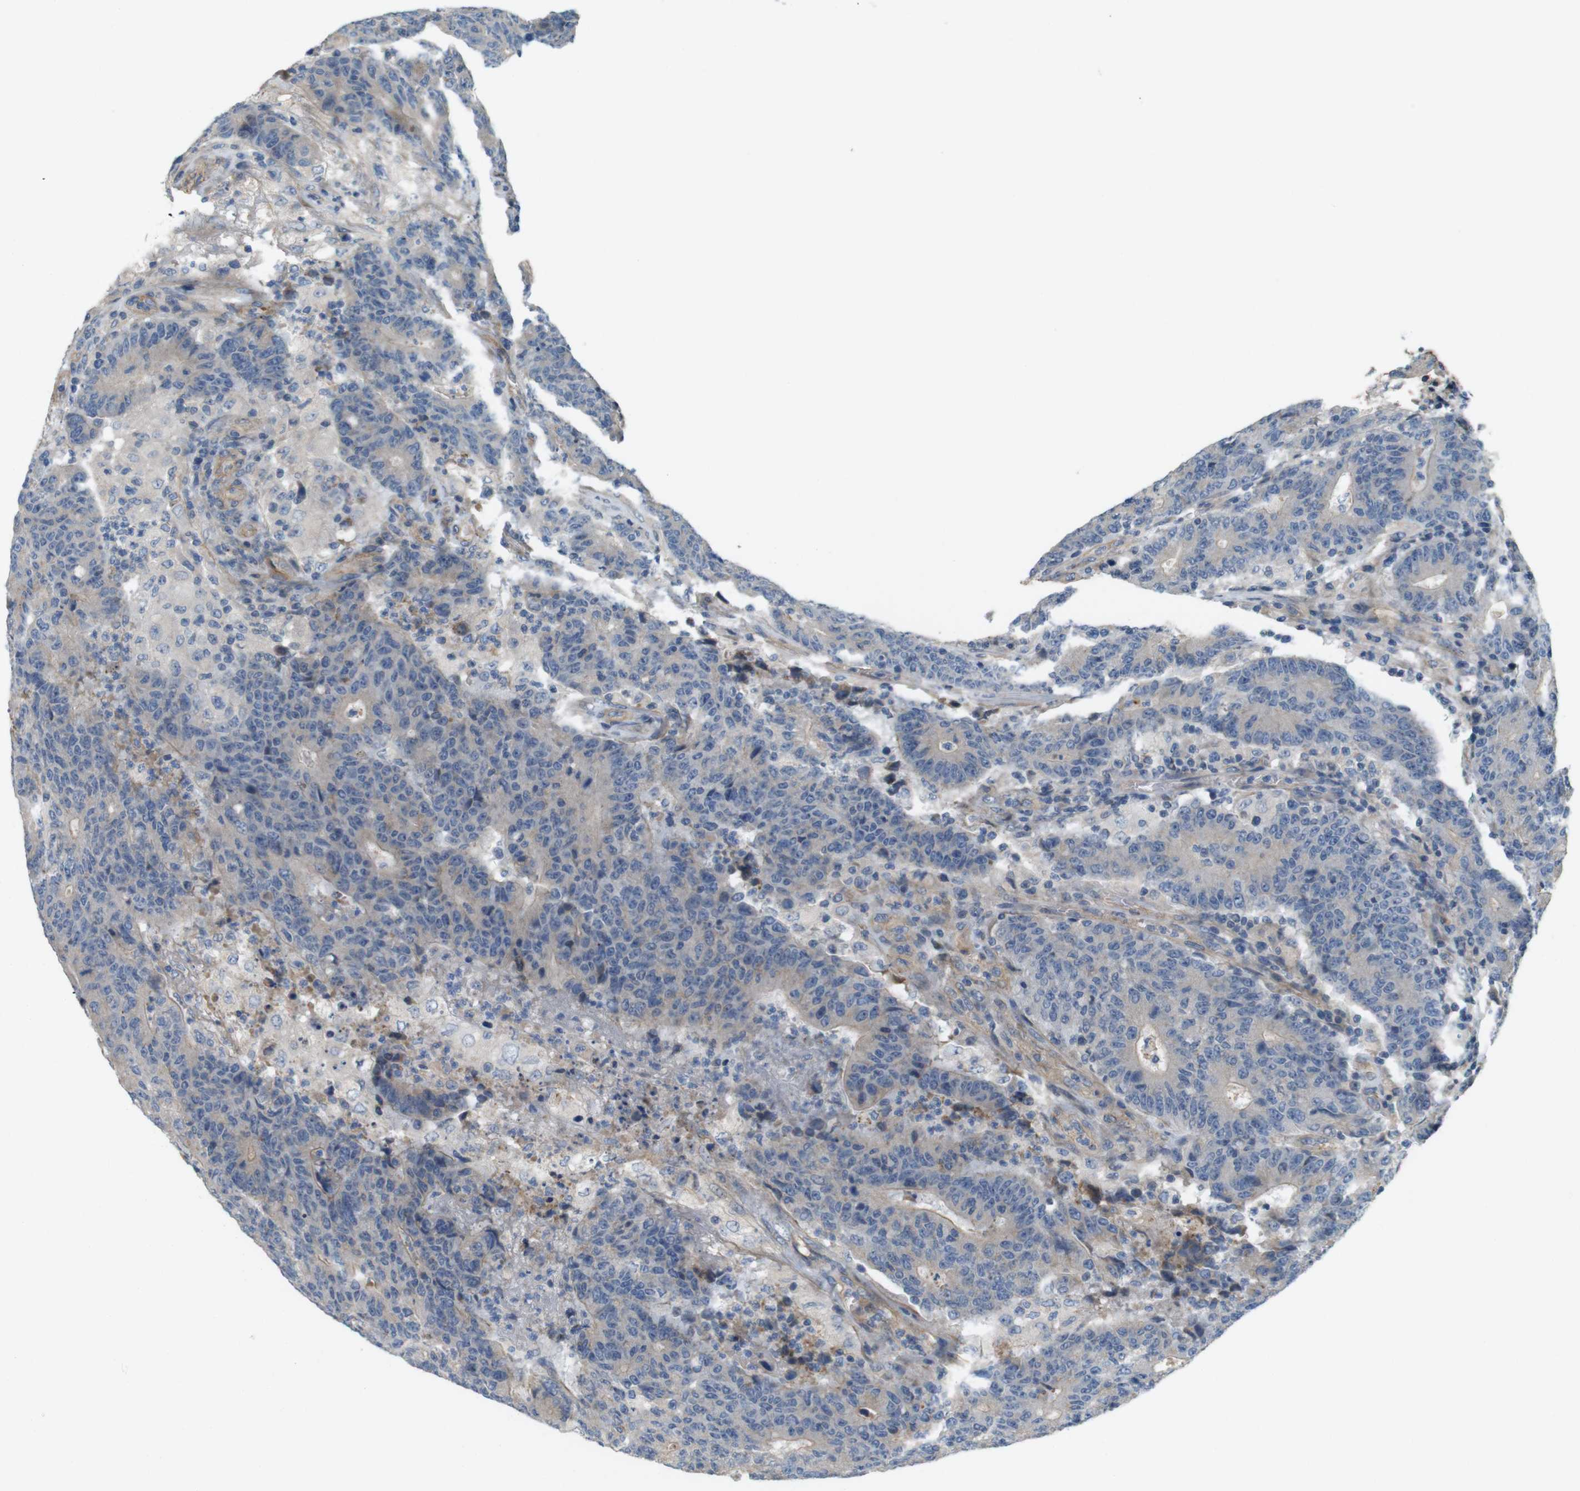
{"staining": {"intensity": "weak", "quantity": "25%-75%", "location": "cytoplasmic/membranous"}, "tissue": "colorectal cancer", "cell_type": "Tumor cells", "image_type": "cancer", "snomed": [{"axis": "morphology", "description": "Normal tissue, NOS"}, {"axis": "morphology", "description": "Adenocarcinoma, NOS"}, {"axis": "topography", "description": "Colon"}], "caption": "An image of human adenocarcinoma (colorectal) stained for a protein displays weak cytoplasmic/membranous brown staining in tumor cells.", "gene": "BVES", "patient": {"sex": "female", "age": 75}}